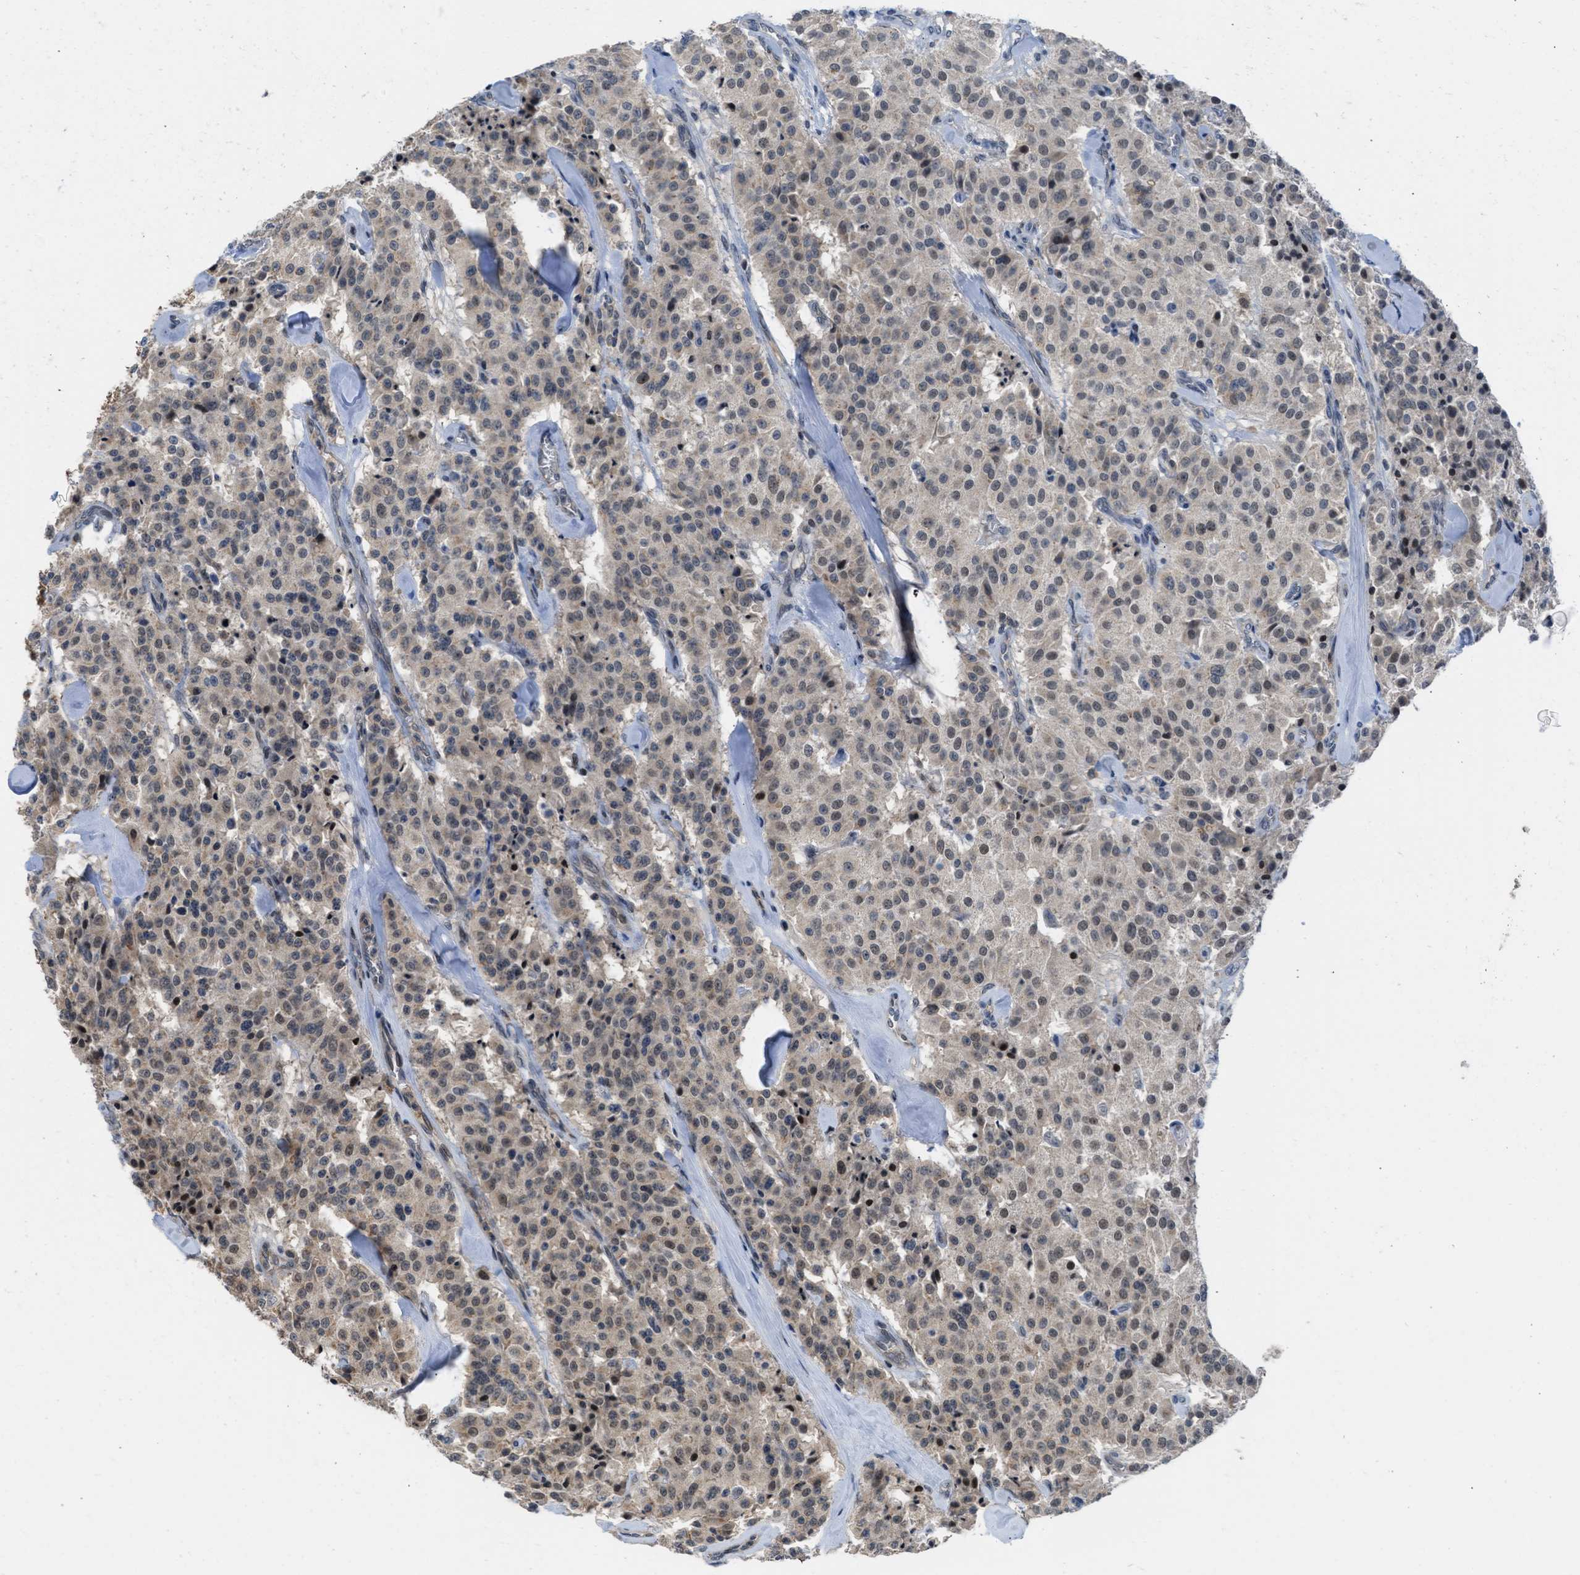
{"staining": {"intensity": "moderate", "quantity": "<25%", "location": "nuclear"}, "tissue": "carcinoid", "cell_type": "Tumor cells", "image_type": "cancer", "snomed": [{"axis": "morphology", "description": "Carcinoid, malignant, NOS"}, {"axis": "topography", "description": "Lung"}], "caption": "IHC micrograph of human carcinoid stained for a protein (brown), which reveals low levels of moderate nuclear expression in about <25% of tumor cells.", "gene": "TTBK2", "patient": {"sex": "male", "age": 30}}